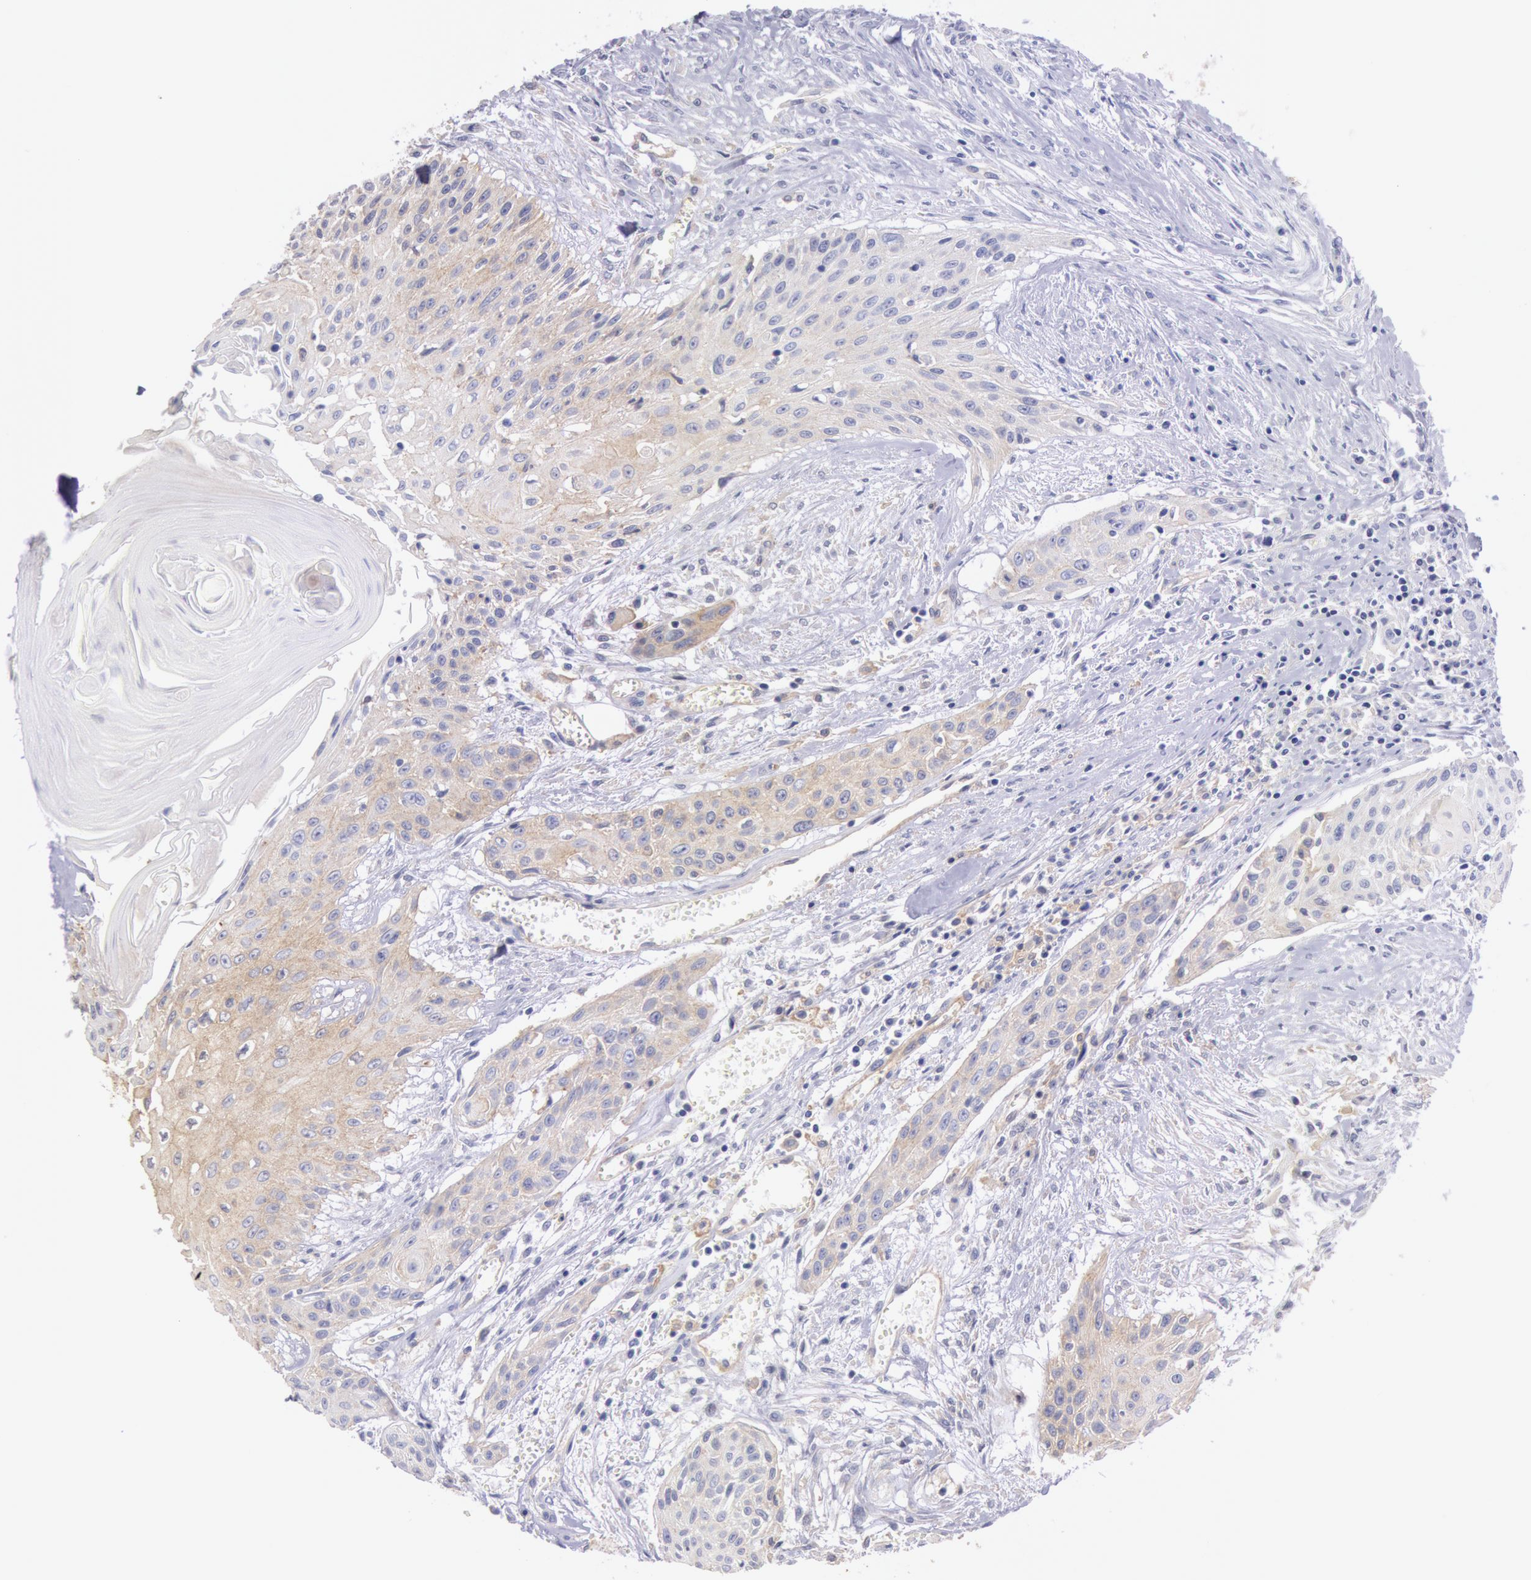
{"staining": {"intensity": "weak", "quantity": "25%-75%", "location": "cytoplasmic/membranous"}, "tissue": "head and neck cancer", "cell_type": "Tumor cells", "image_type": "cancer", "snomed": [{"axis": "morphology", "description": "Squamous cell carcinoma, NOS"}, {"axis": "morphology", "description": "Squamous cell carcinoma, metastatic, NOS"}, {"axis": "topography", "description": "Lymph node"}, {"axis": "topography", "description": "Salivary gland"}, {"axis": "topography", "description": "Head-Neck"}], "caption": "Head and neck squamous cell carcinoma stained with DAB immunohistochemistry (IHC) reveals low levels of weak cytoplasmic/membranous expression in about 25%-75% of tumor cells.", "gene": "MYO5A", "patient": {"sex": "female", "age": 74}}